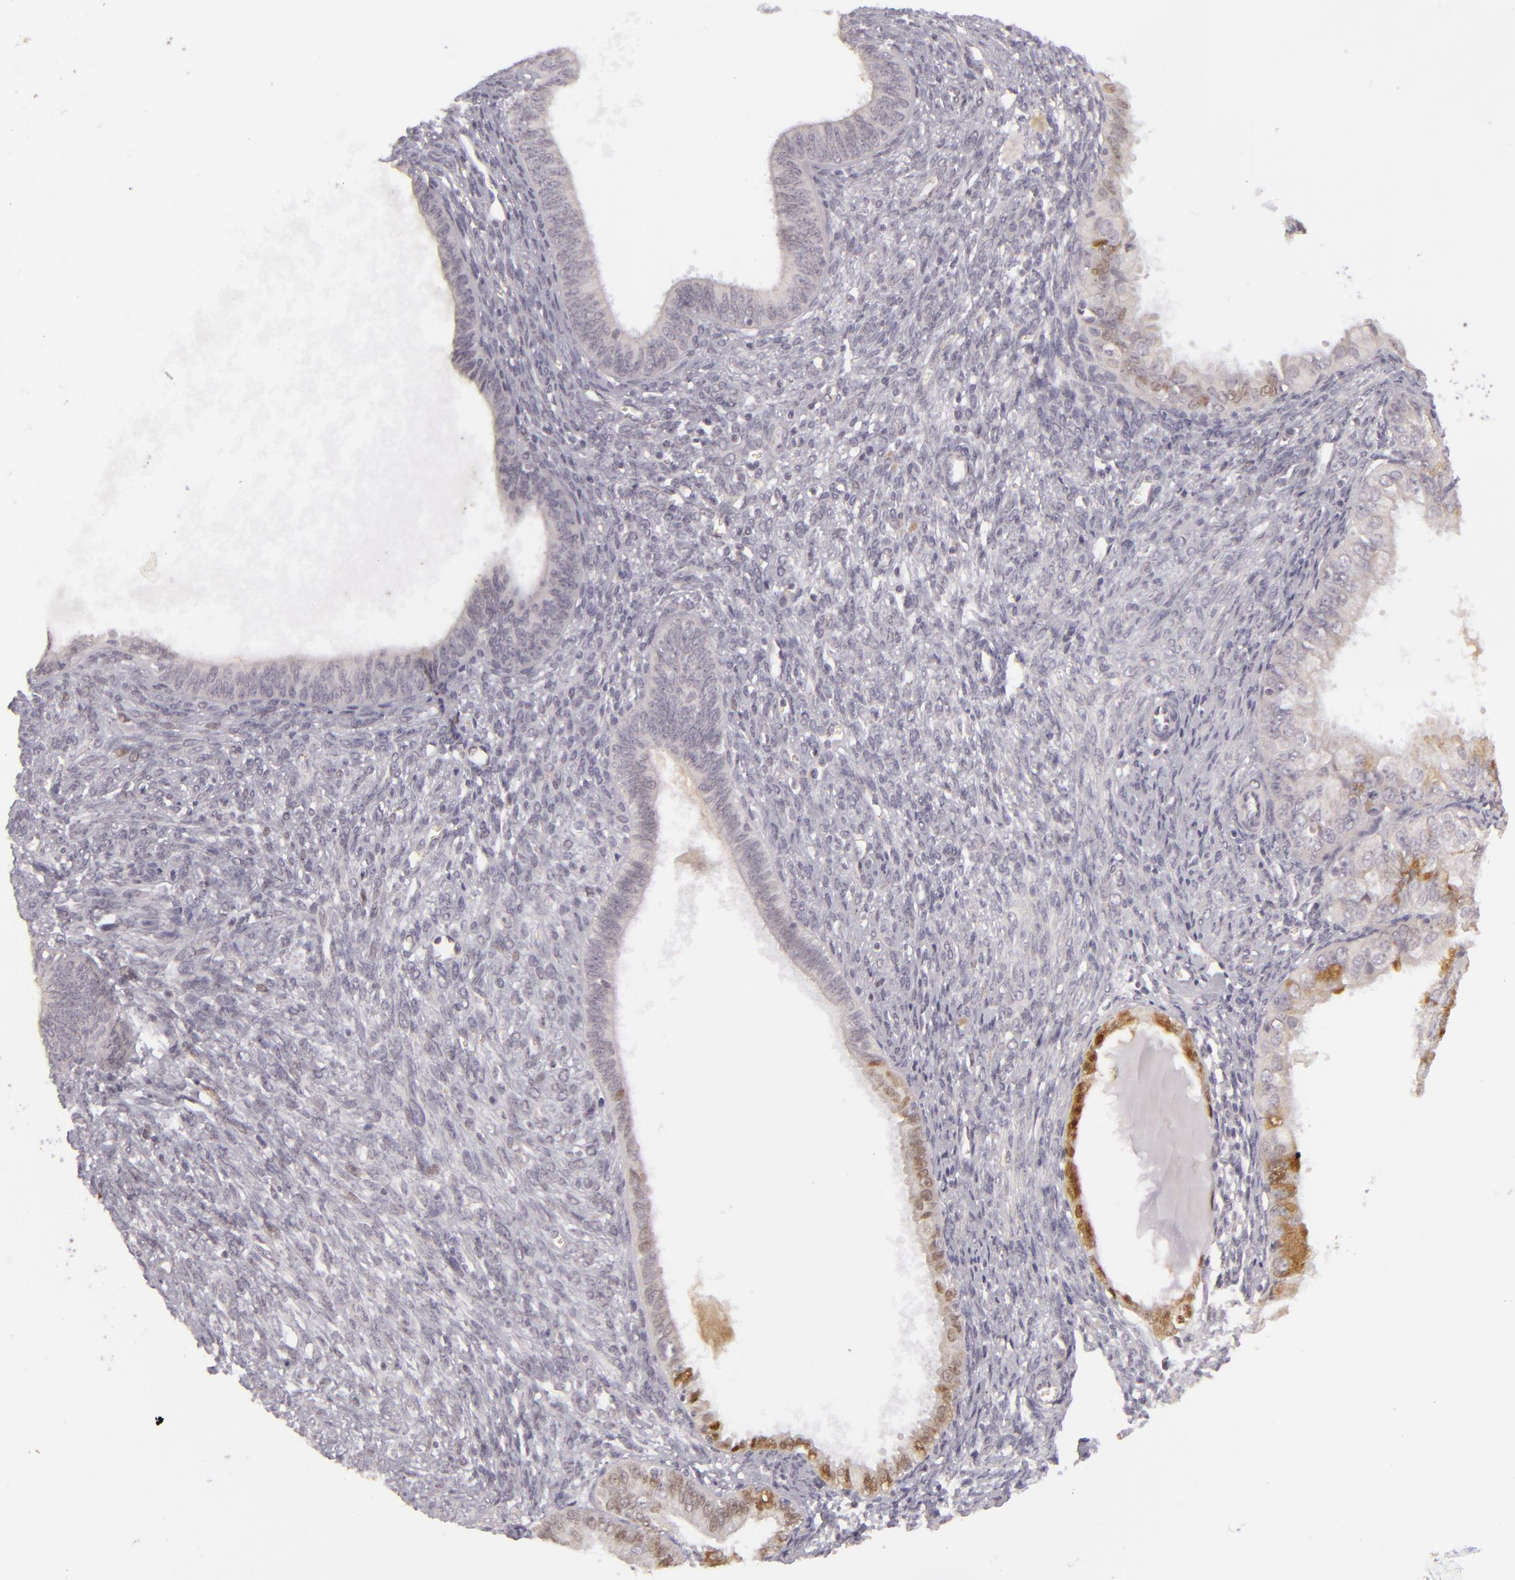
{"staining": {"intensity": "moderate", "quantity": "25%-75%", "location": "cytoplasmic/membranous,nuclear"}, "tissue": "endometrial cancer", "cell_type": "Tumor cells", "image_type": "cancer", "snomed": [{"axis": "morphology", "description": "Adenocarcinoma, NOS"}, {"axis": "topography", "description": "Endometrium"}], "caption": "Protein staining shows moderate cytoplasmic/membranous and nuclear staining in approximately 25%-75% of tumor cells in endometrial adenocarcinoma.", "gene": "SIX1", "patient": {"sex": "female", "age": 76}}